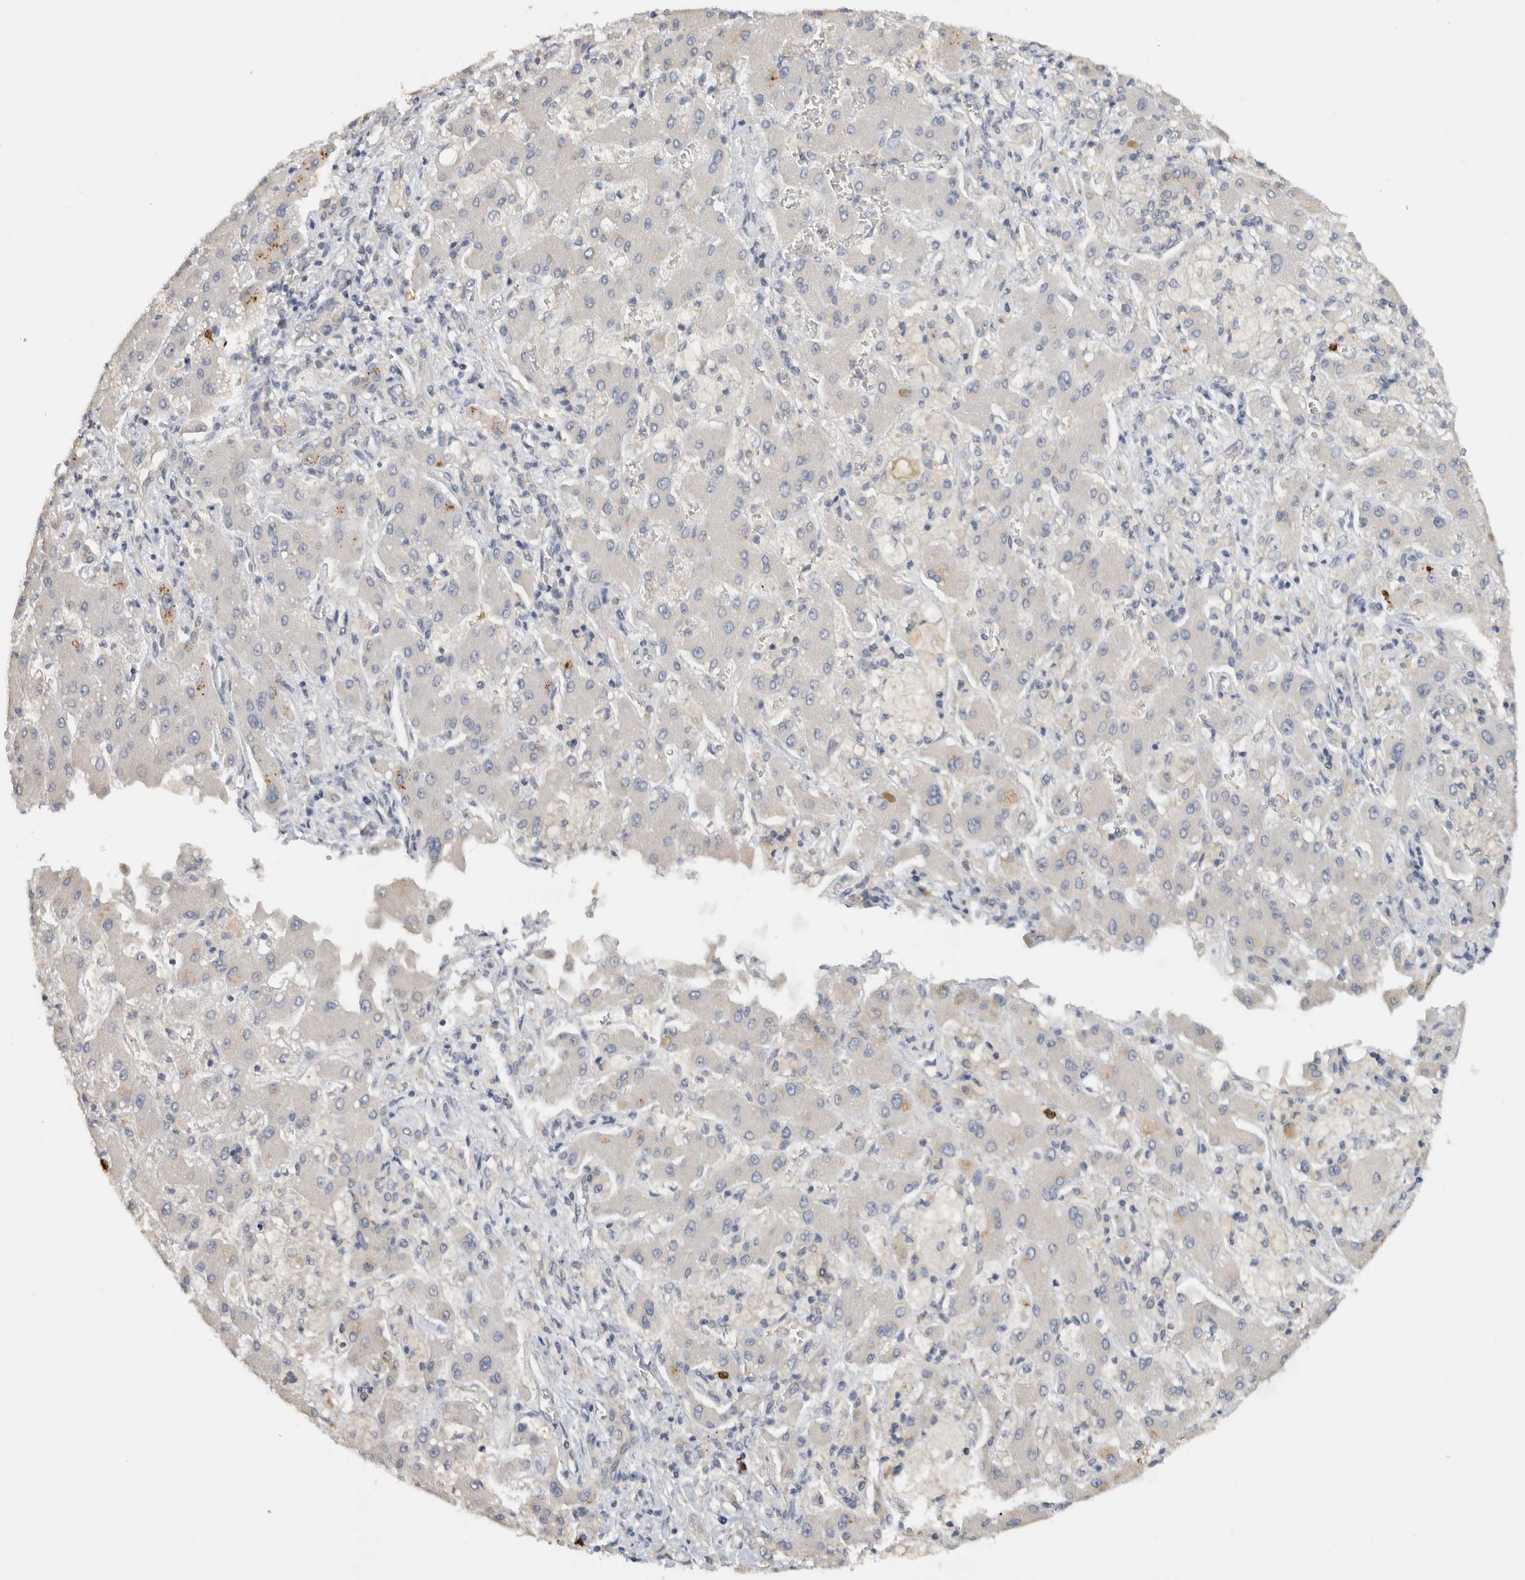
{"staining": {"intensity": "negative", "quantity": "none", "location": "none"}, "tissue": "liver cancer", "cell_type": "Tumor cells", "image_type": "cancer", "snomed": [{"axis": "morphology", "description": "Cholangiocarcinoma"}, {"axis": "topography", "description": "Liver"}], "caption": "Cholangiocarcinoma (liver) stained for a protein using IHC displays no positivity tumor cells.", "gene": "PUM1", "patient": {"sex": "male", "age": 50}}